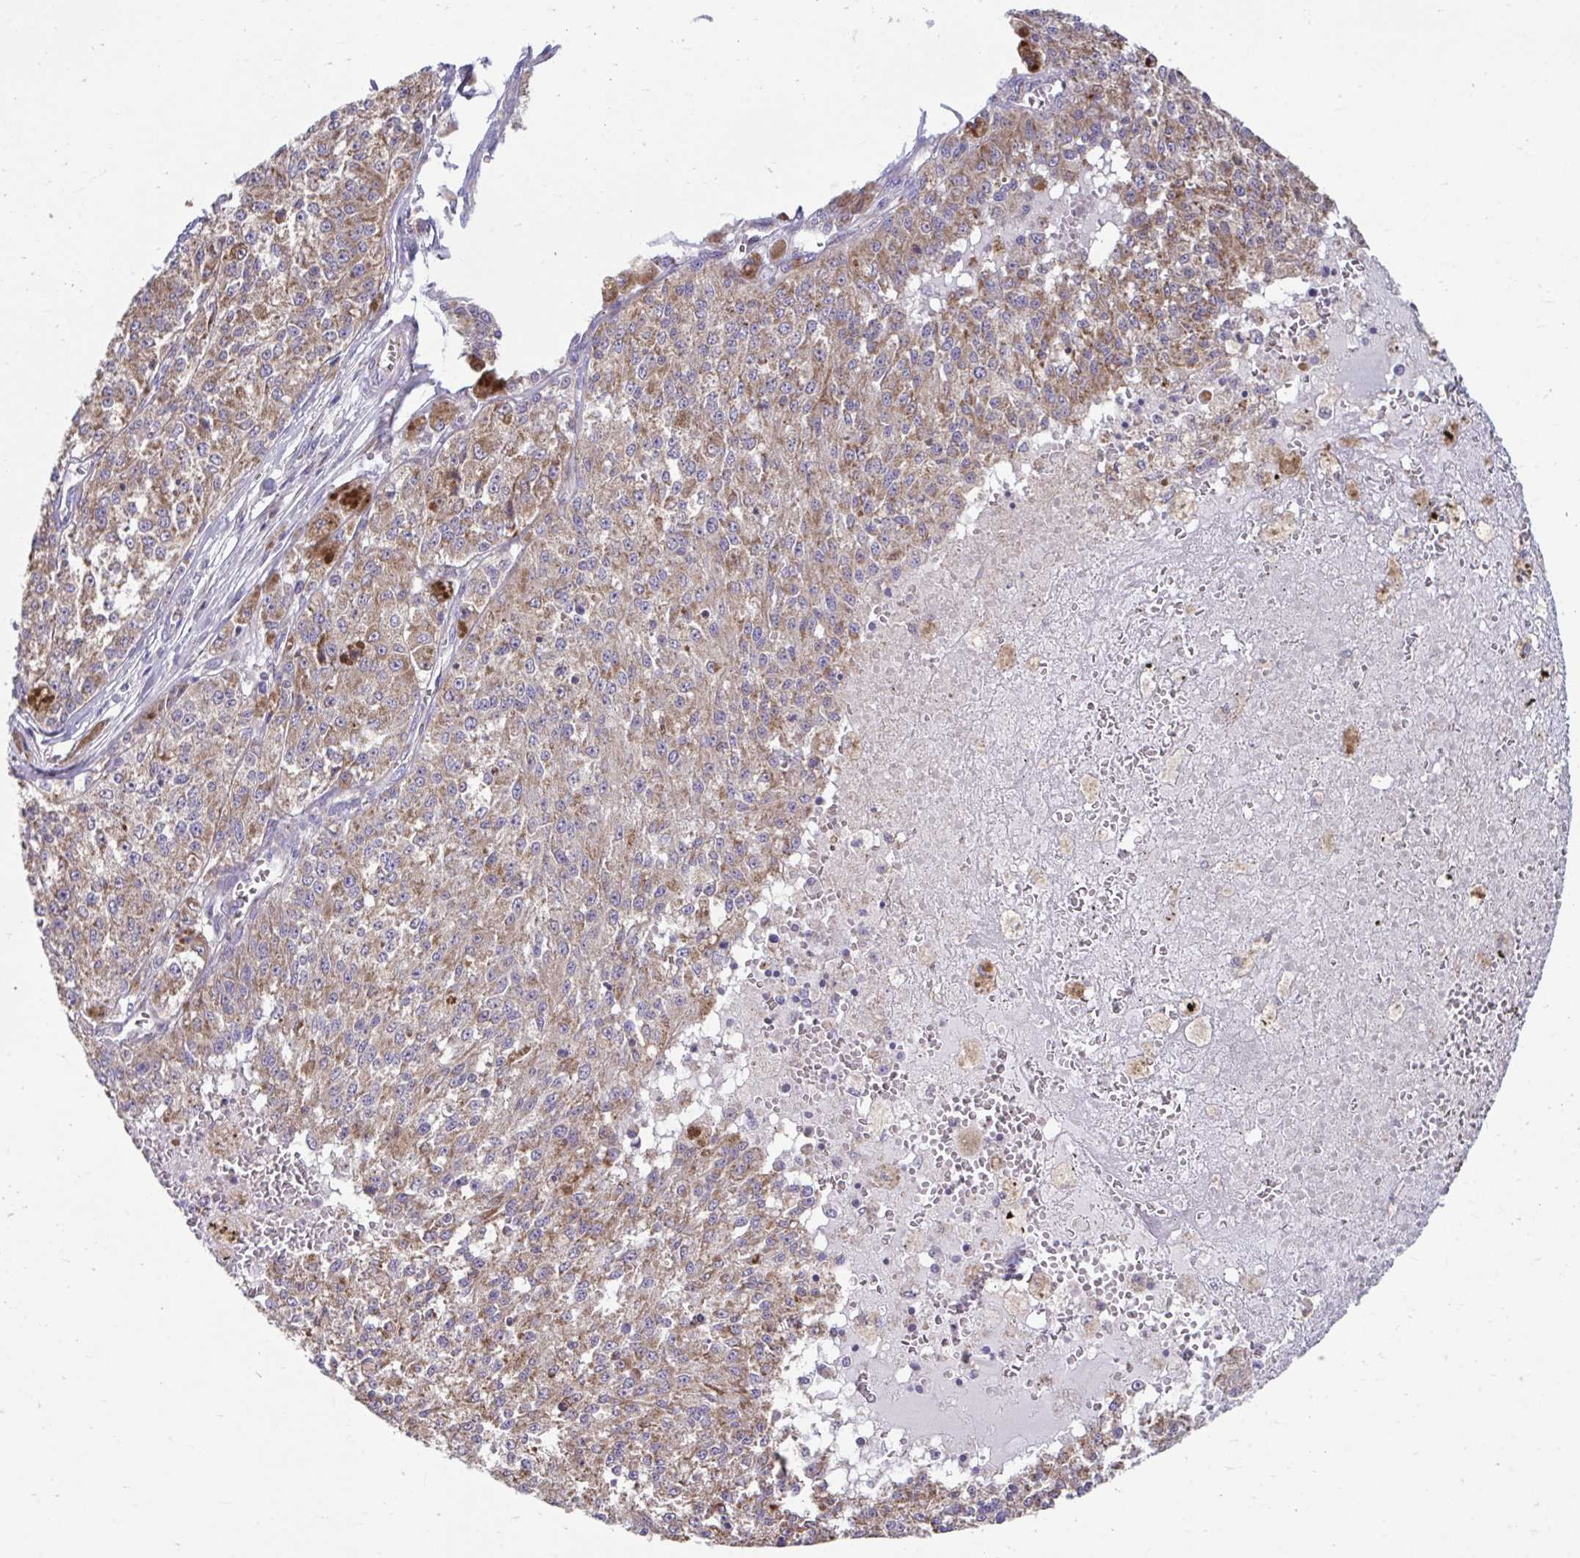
{"staining": {"intensity": "moderate", "quantity": ">75%", "location": "cytoplasmic/membranous"}, "tissue": "melanoma", "cell_type": "Tumor cells", "image_type": "cancer", "snomed": [{"axis": "morphology", "description": "Malignant melanoma, Metastatic site"}, {"axis": "topography", "description": "Lymph node"}], "caption": "This is a photomicrograph of IHC staining of malignant melanoma (metastatic site), which shows moderate expression in the cytoplasmic/membranous of tumor cells.", "gene": "LINGO4", "patient": {"sex": "female", "age": 64}}